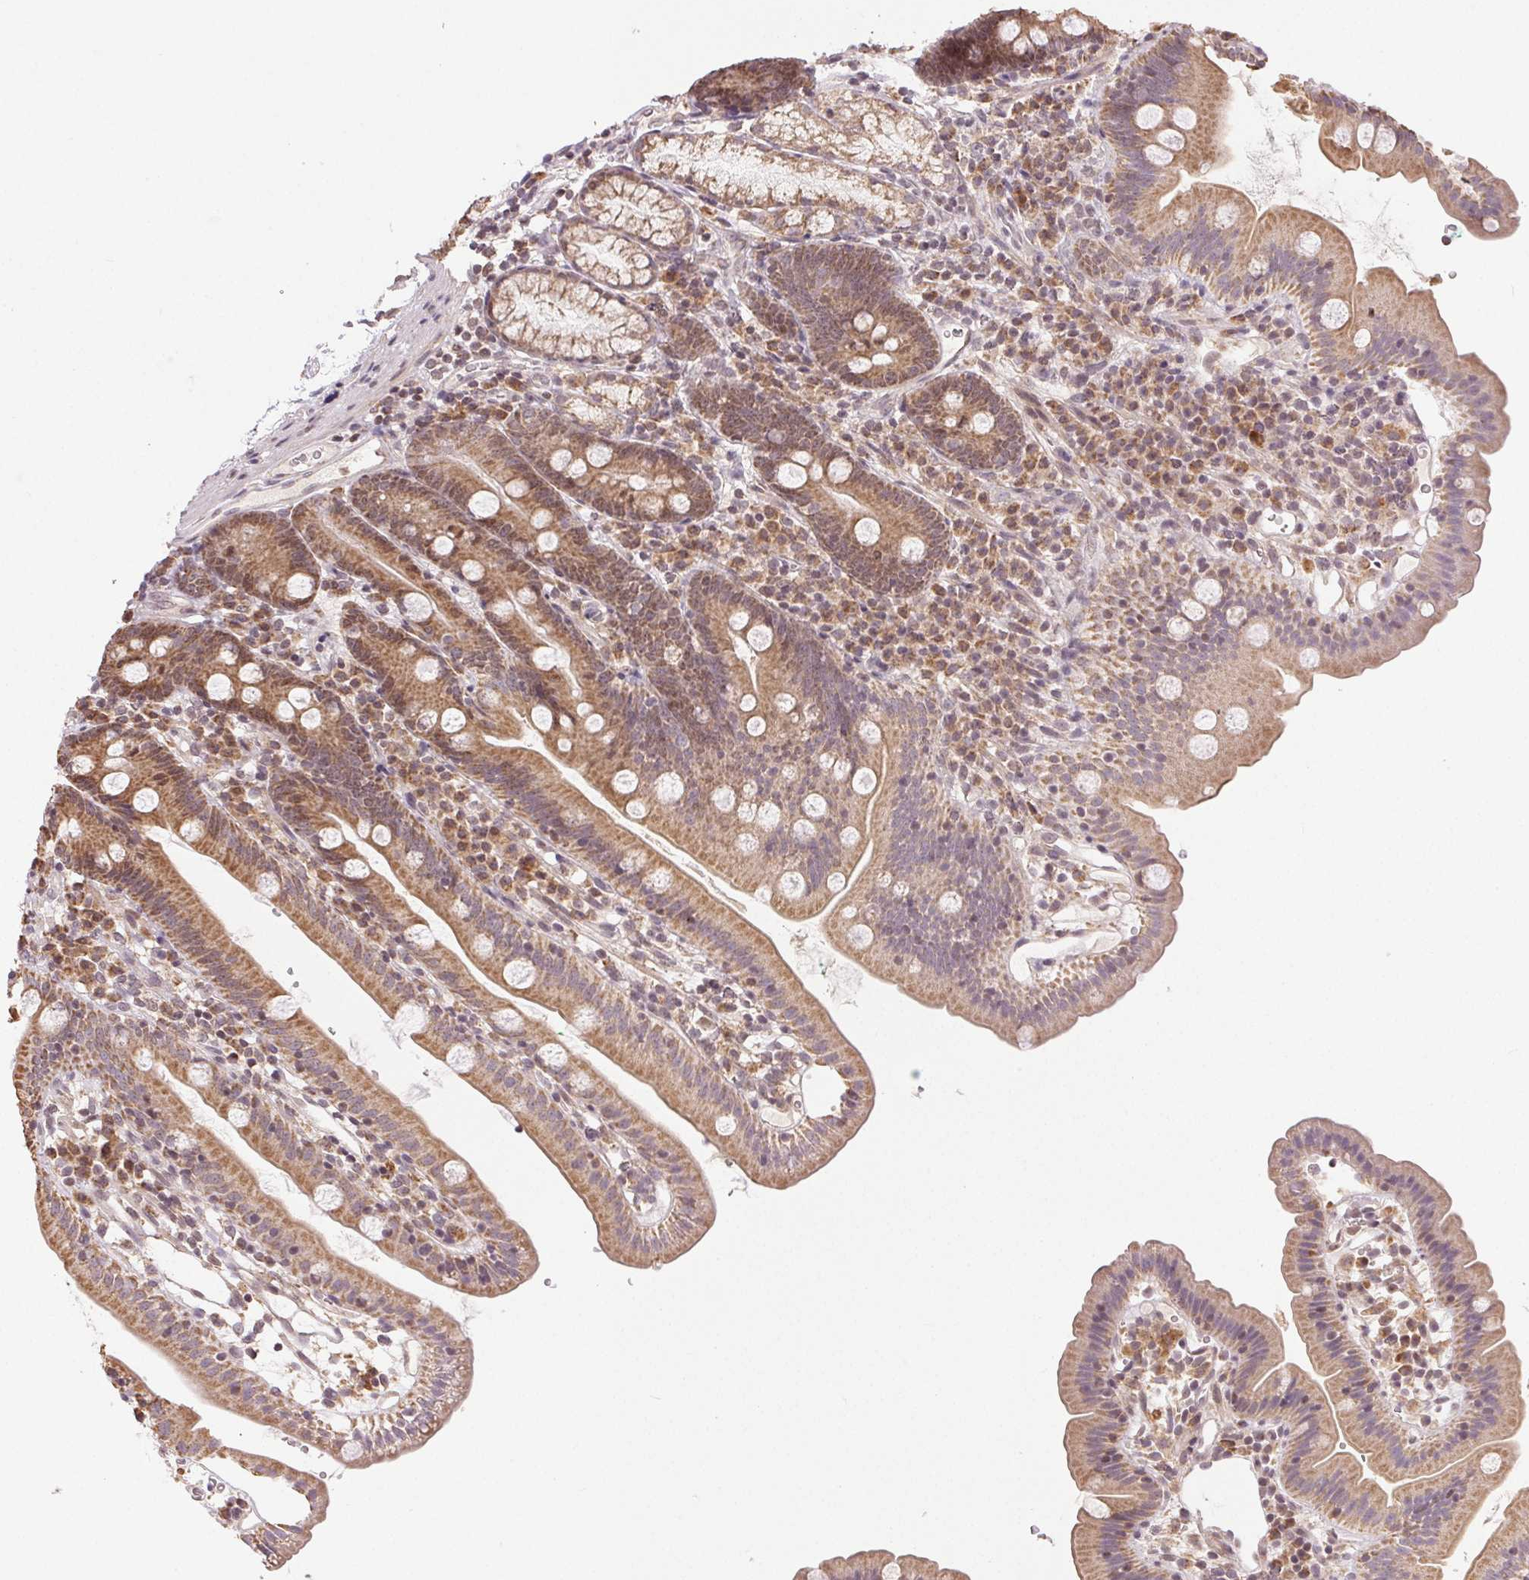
{"staining": {"intensity": "moderate", "quantity": ">75%", "location": "cytoplasmic/membranous"}, "tissue": "duodenum", "cell_type": "Glandular cells", "image_type": "normal", "snomed": [{"axis": "morphology", "description": "Normal tissue, NOS"}, {"axis": "topography", "description": "Duodenum"}], "caption": "IHC (DAB (3,3'-diaminobenzidine)) staining of unremarkable duodenum exhibits moderate cytoplasmic/membranous protein positivity in about >75% of glandular cells. (DAB IHC with brightfield microscopy, high magnification).", "gene": "PIWIL4", "patient": {"sex": "female", "age": 67}}